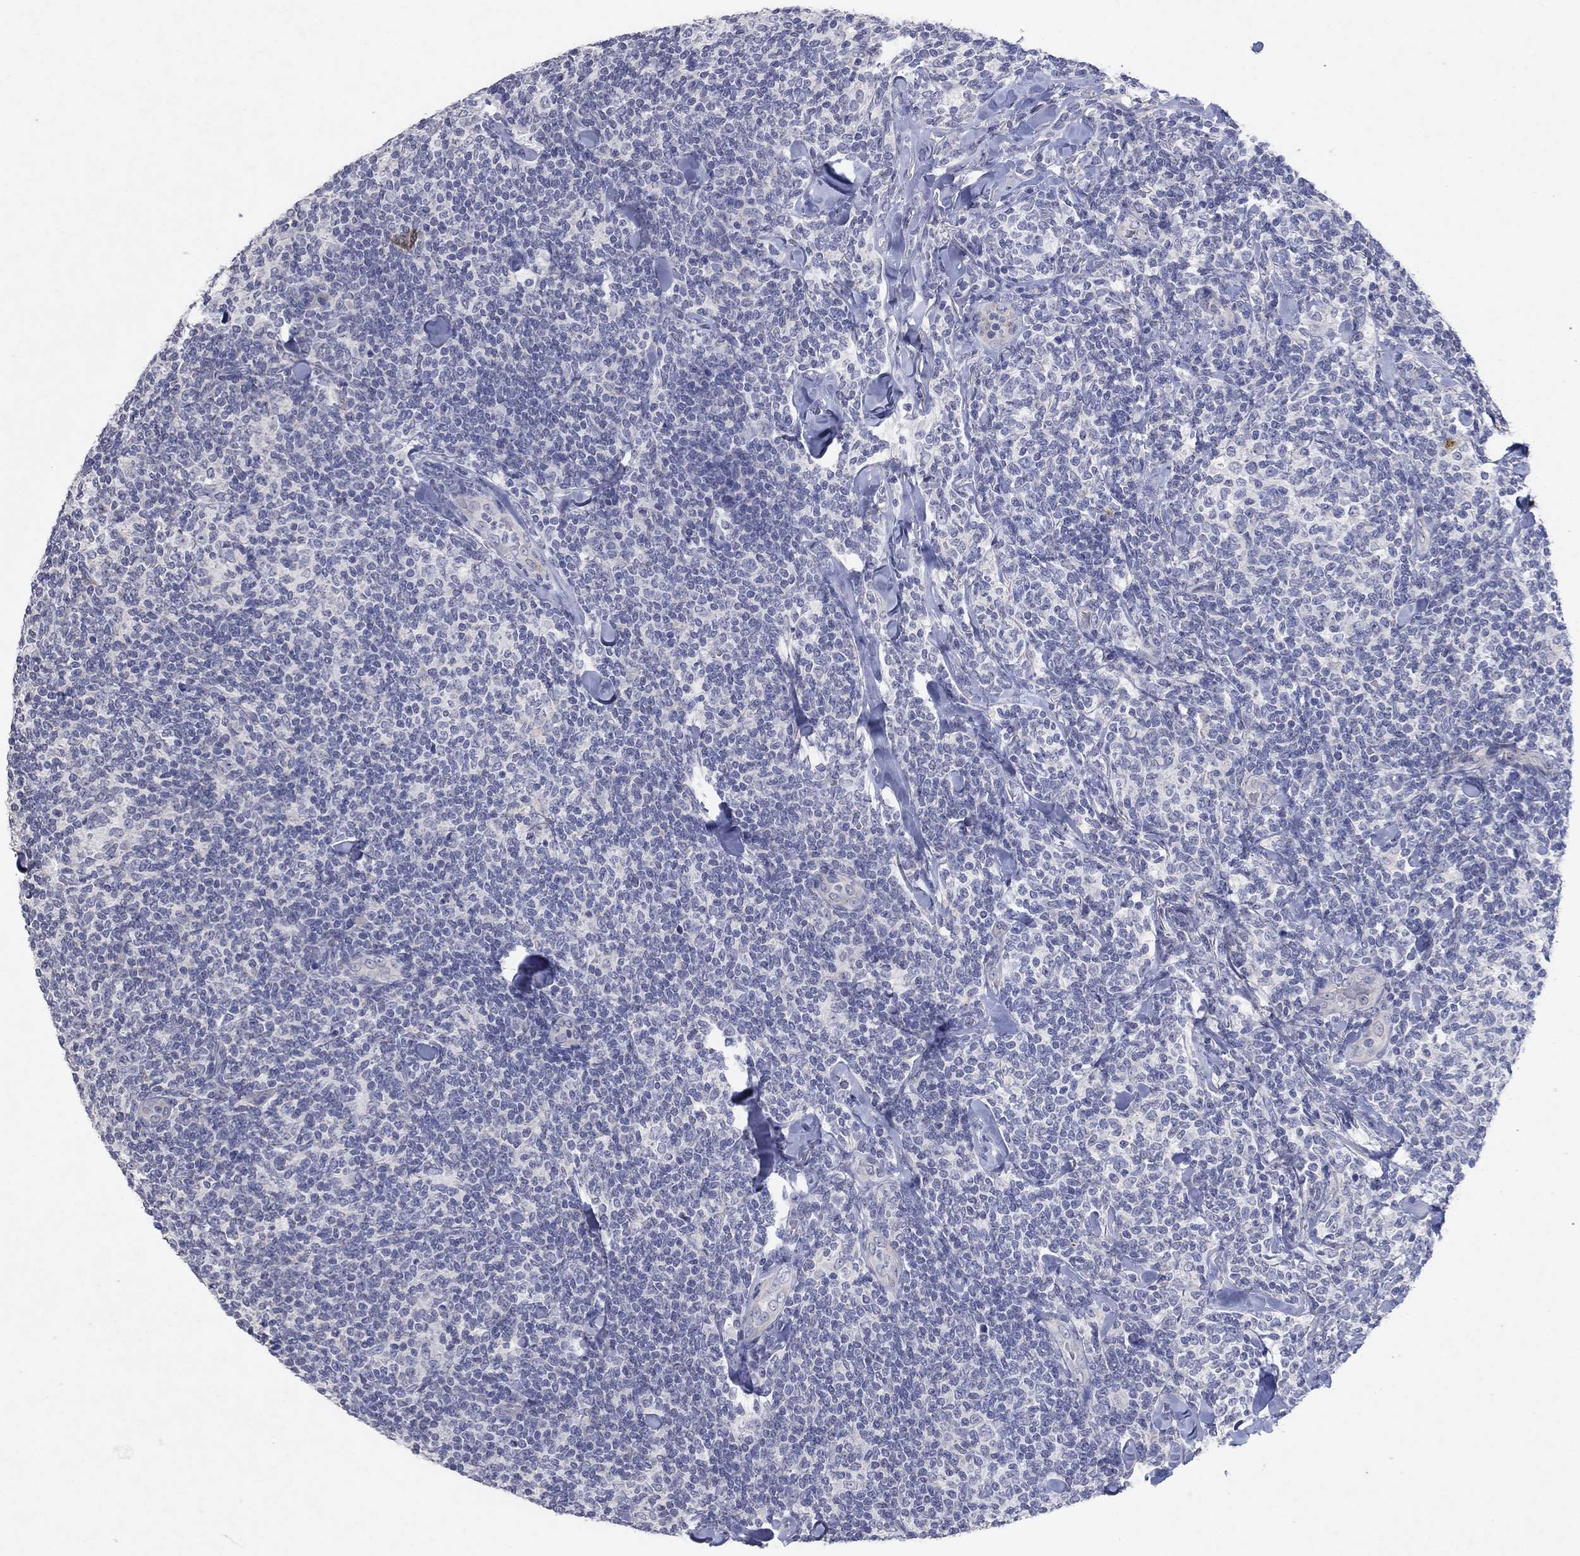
{"staining": {"intensity": "negative", "quantity": "none", "location": "none"}, "tissue": "lymphoma", "cell_type": "Tumor cells", "image_type": "cancer", "snomed": [{"axis": "morphology", "description": "Malignant lymphoma, non-Hodgkin's type, Low grade"}, {"axis": "topography", "description": "Lymph node"}], "caption": "Human lymphoma stained for a protein using immunohistochemistry reveals no expression in tumor cells.", "gene": "KRT40", "patient": {"sex": "female", "age": 56}}